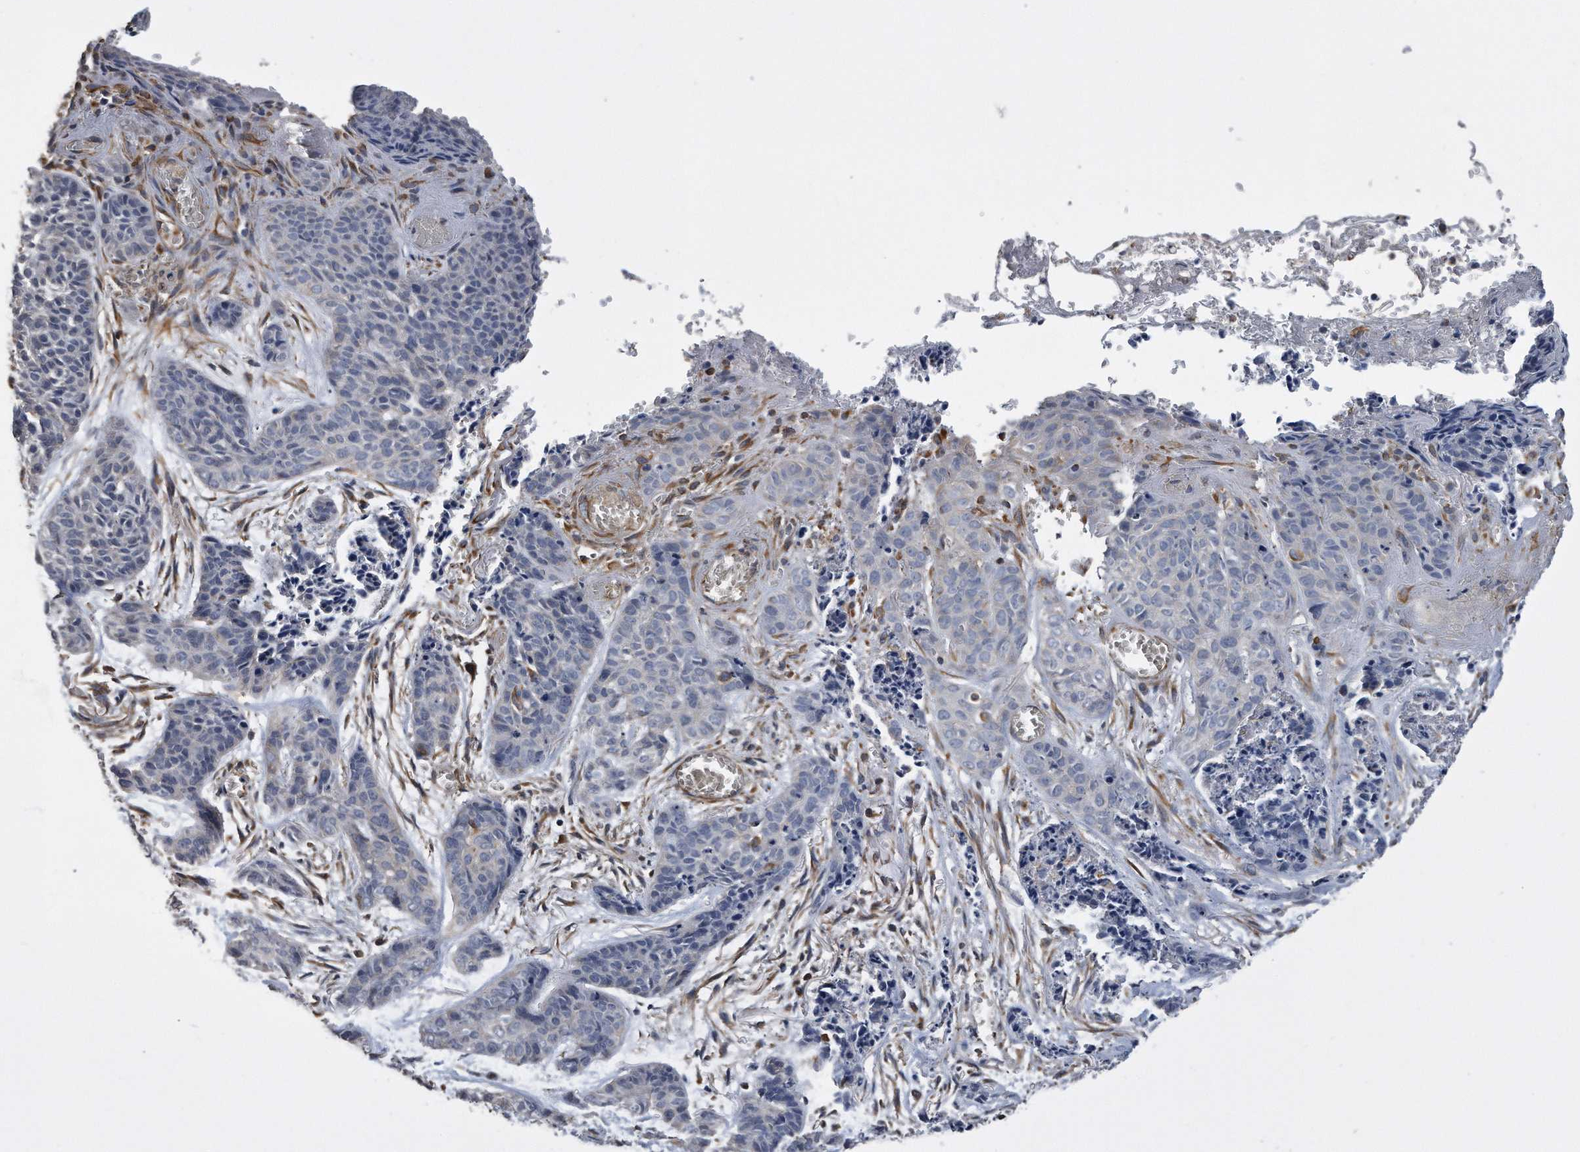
{"staining": {"intensity": "negative", "quantity": "none", "location": "none"}, "tissue": "skin cancer", "cell_type": "Tumor cells", "image_type": "cancer", "snomed": [{"axis": "morphology", "description": "Basal cell carcinoma"}, {"axis": "topography", "description": "Skin"}], "caption": "There is no significant positivity in tumor cells of skin cancer. (DAB IHC visualized using brightfield microscopy, high magnification).", "gene": "GPC1", "patient": {"sex": "female", "age": 64}}